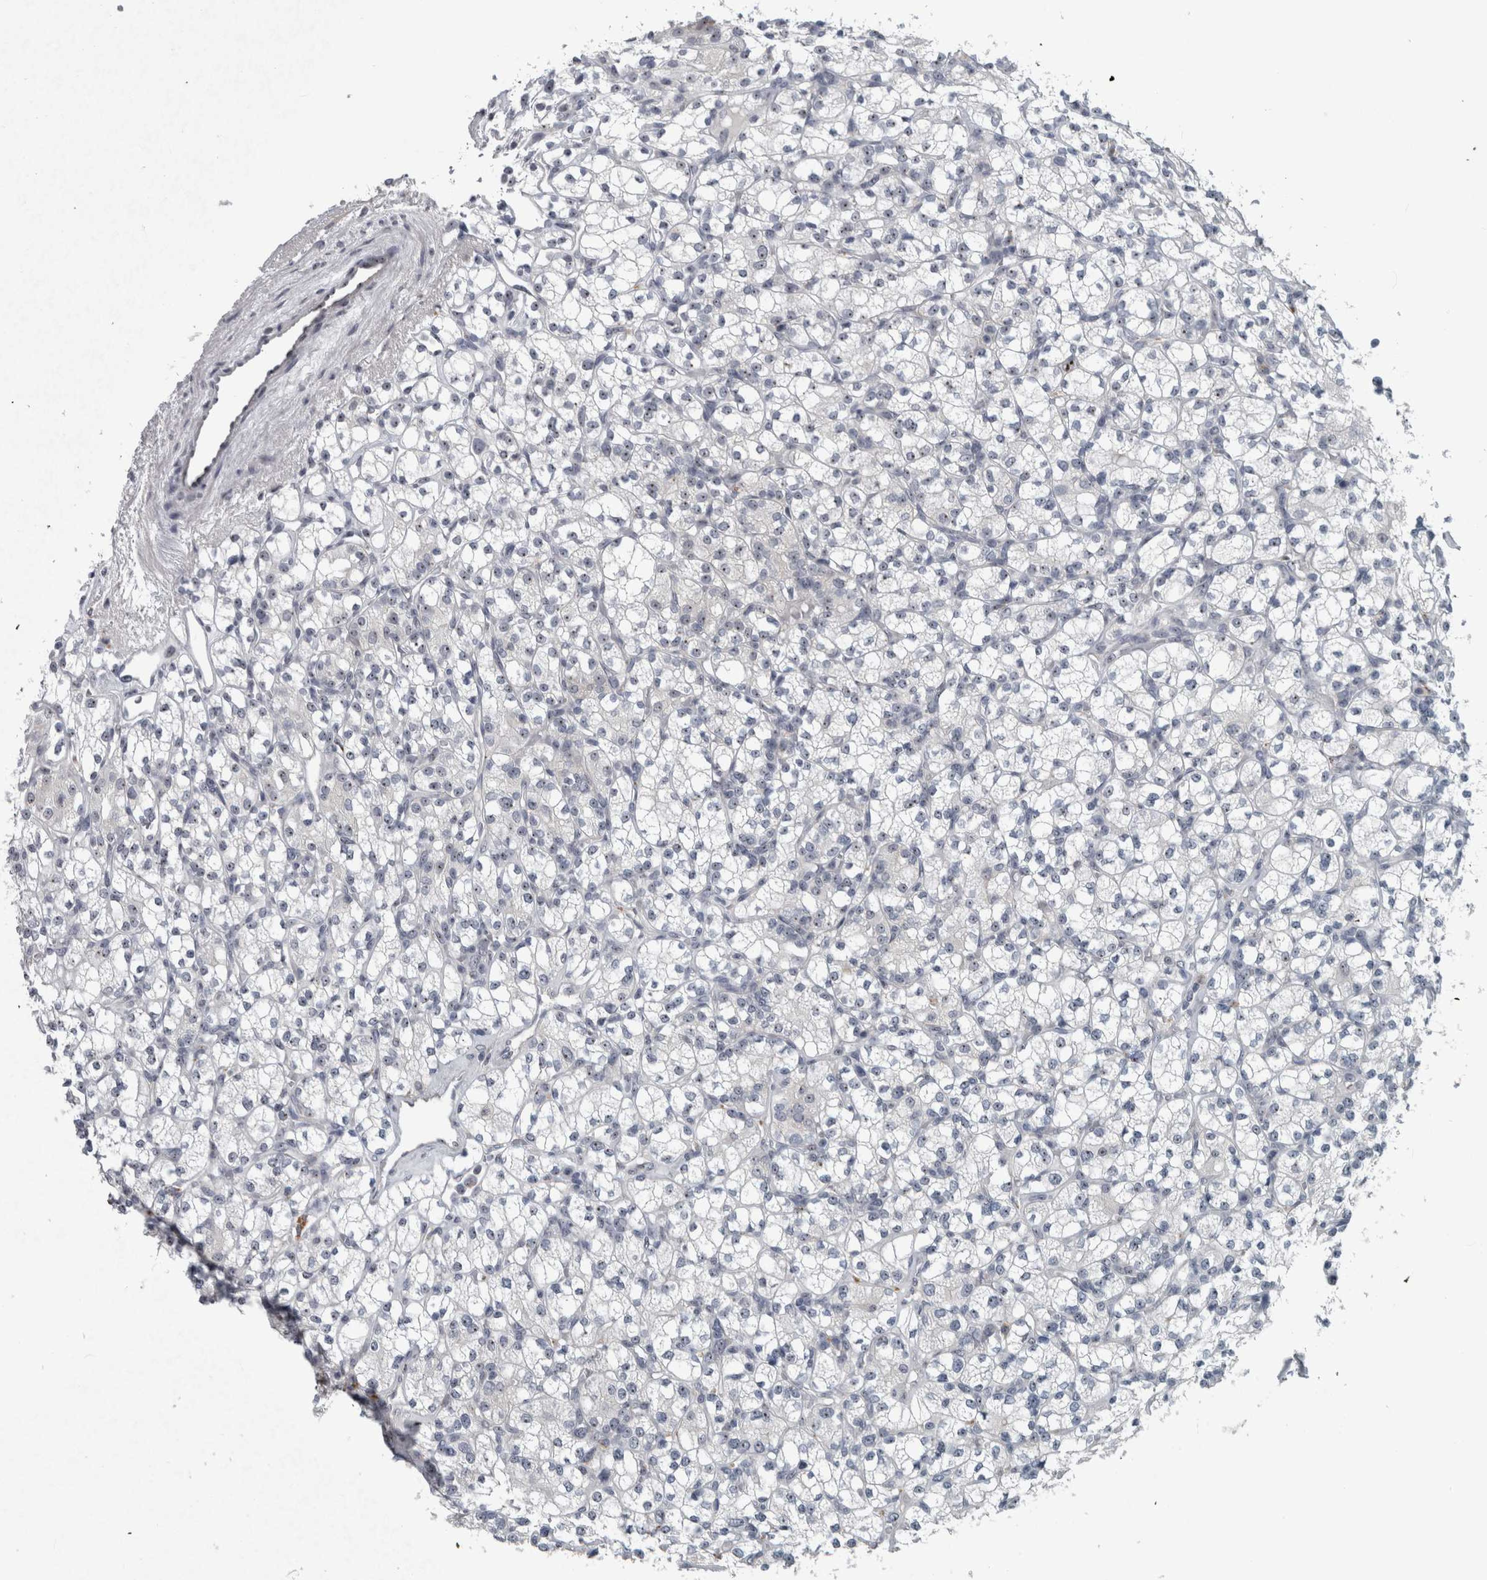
{"staining": {"intensity": "negative", "quantity": "none", "location": "none"}, "tissue": "renal cancer", "cell_type": "Tumor cells", "image_type": "cancer", "snomed": [{"axis": "morphology", "description": "Adenocarcinoma, NOS"}, {"axis": "topography", "description": "Kidney"}], "caption": "An IHC histopathology image of renal adenocarcinoma is shown. There is no staining in tumor cells of renal adenocarcinoma.", "gene": "UTP6", "patient": {"sex": "male", "age": 77}}